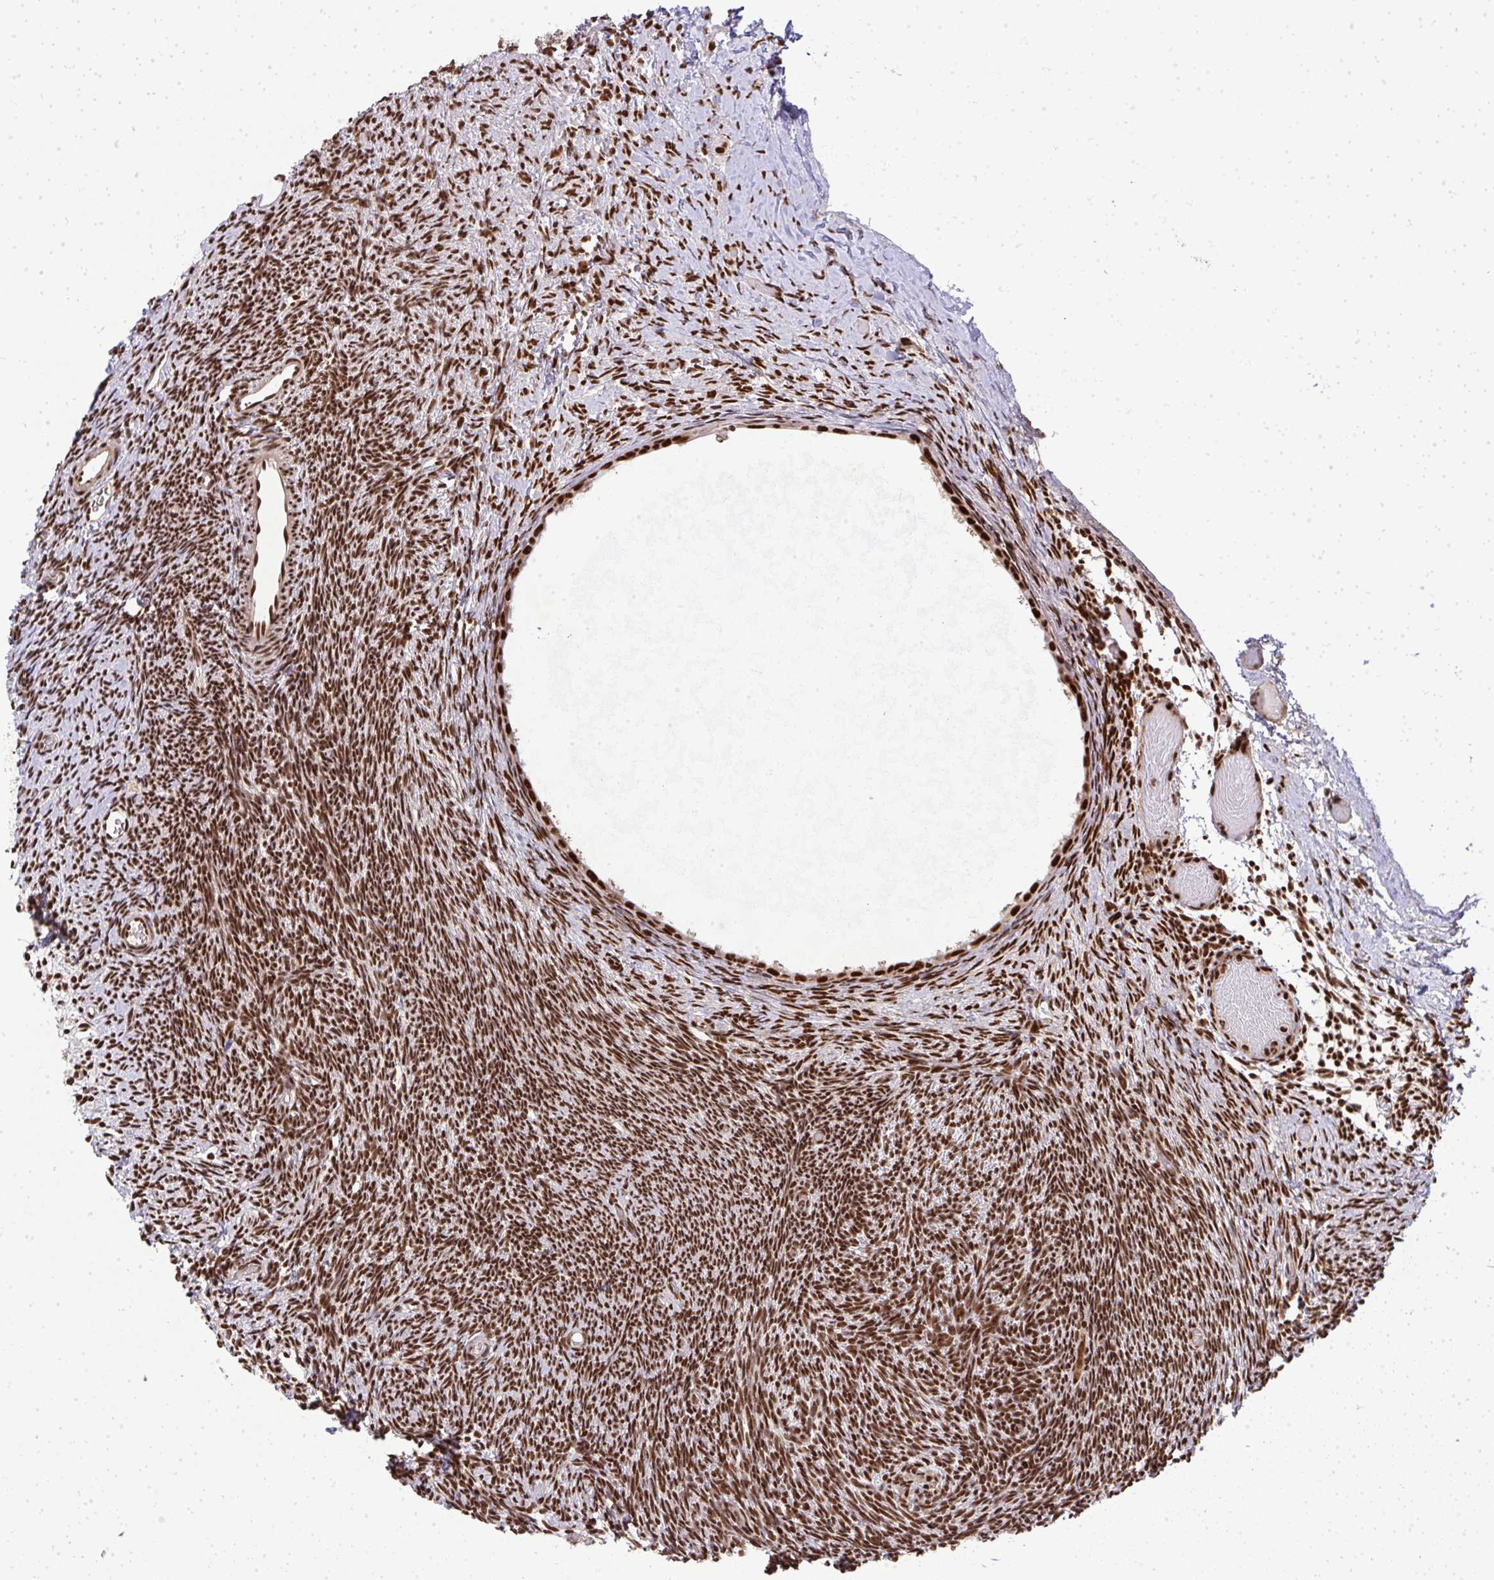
{"staining": {"intensity": "strong", "quantity": ">75%", "location": "nuclear"}, "tissue": "ovary", "cell_type": "Follicle cells", "image_type": "normal", "snomed": [{"axis": "morphology", "description": "Normal tissue, NOS"}, {"axis": "topography", "description": "Ovary"}], "caption": "The photomicrograph reveals staining of normal ovary, revealing strong nuclear protein expression (brown color) within follicle cells. Immunohistochemistry stains the protein in brown and the nuclei are stained blue.", "gene": "U2AF1L4", "patient": {"sex": "female", "age": 39}}